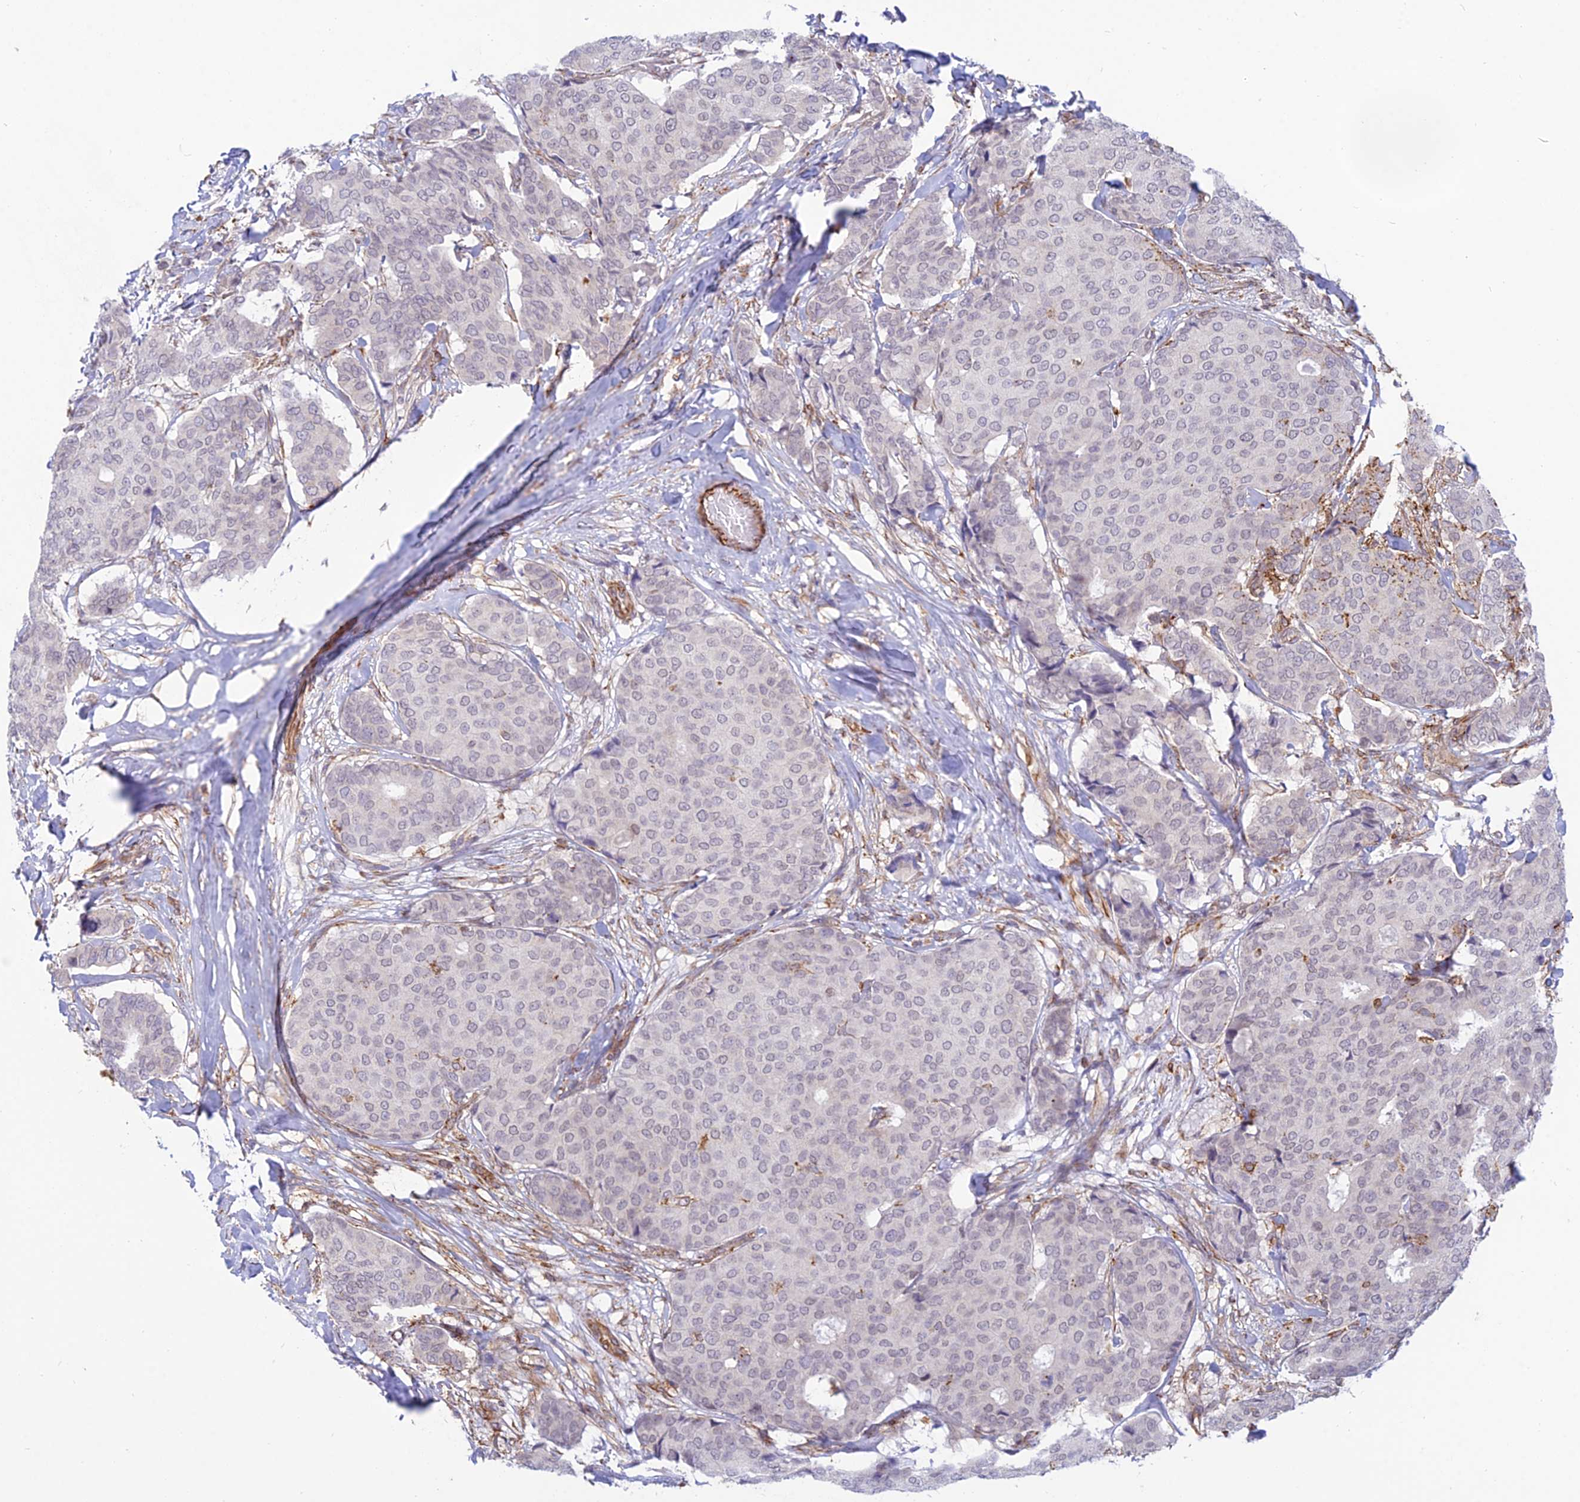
{"staining": {"intensity": "moderate", "quantity": "<25%", "location": "cytoplasmic/membranous"}, "tissue": "breast cancer", "cell_type": "Tumor cells", "image_type": "cancer", "snomed": [{"axis": "morphology", "description": "Duct carcinoma"}, {"axis": "topography", "description": "Breast"}], "caption": "Breast cancer stained with DAB (3,3'-diaminobenzidine) IHC exhibits low levels of moderate cytoplasmic/membranous positivity in approximately <25% of tumor cells.", "gene": "SAPCD2", "patient": {"sex": "female", "age": 75}}